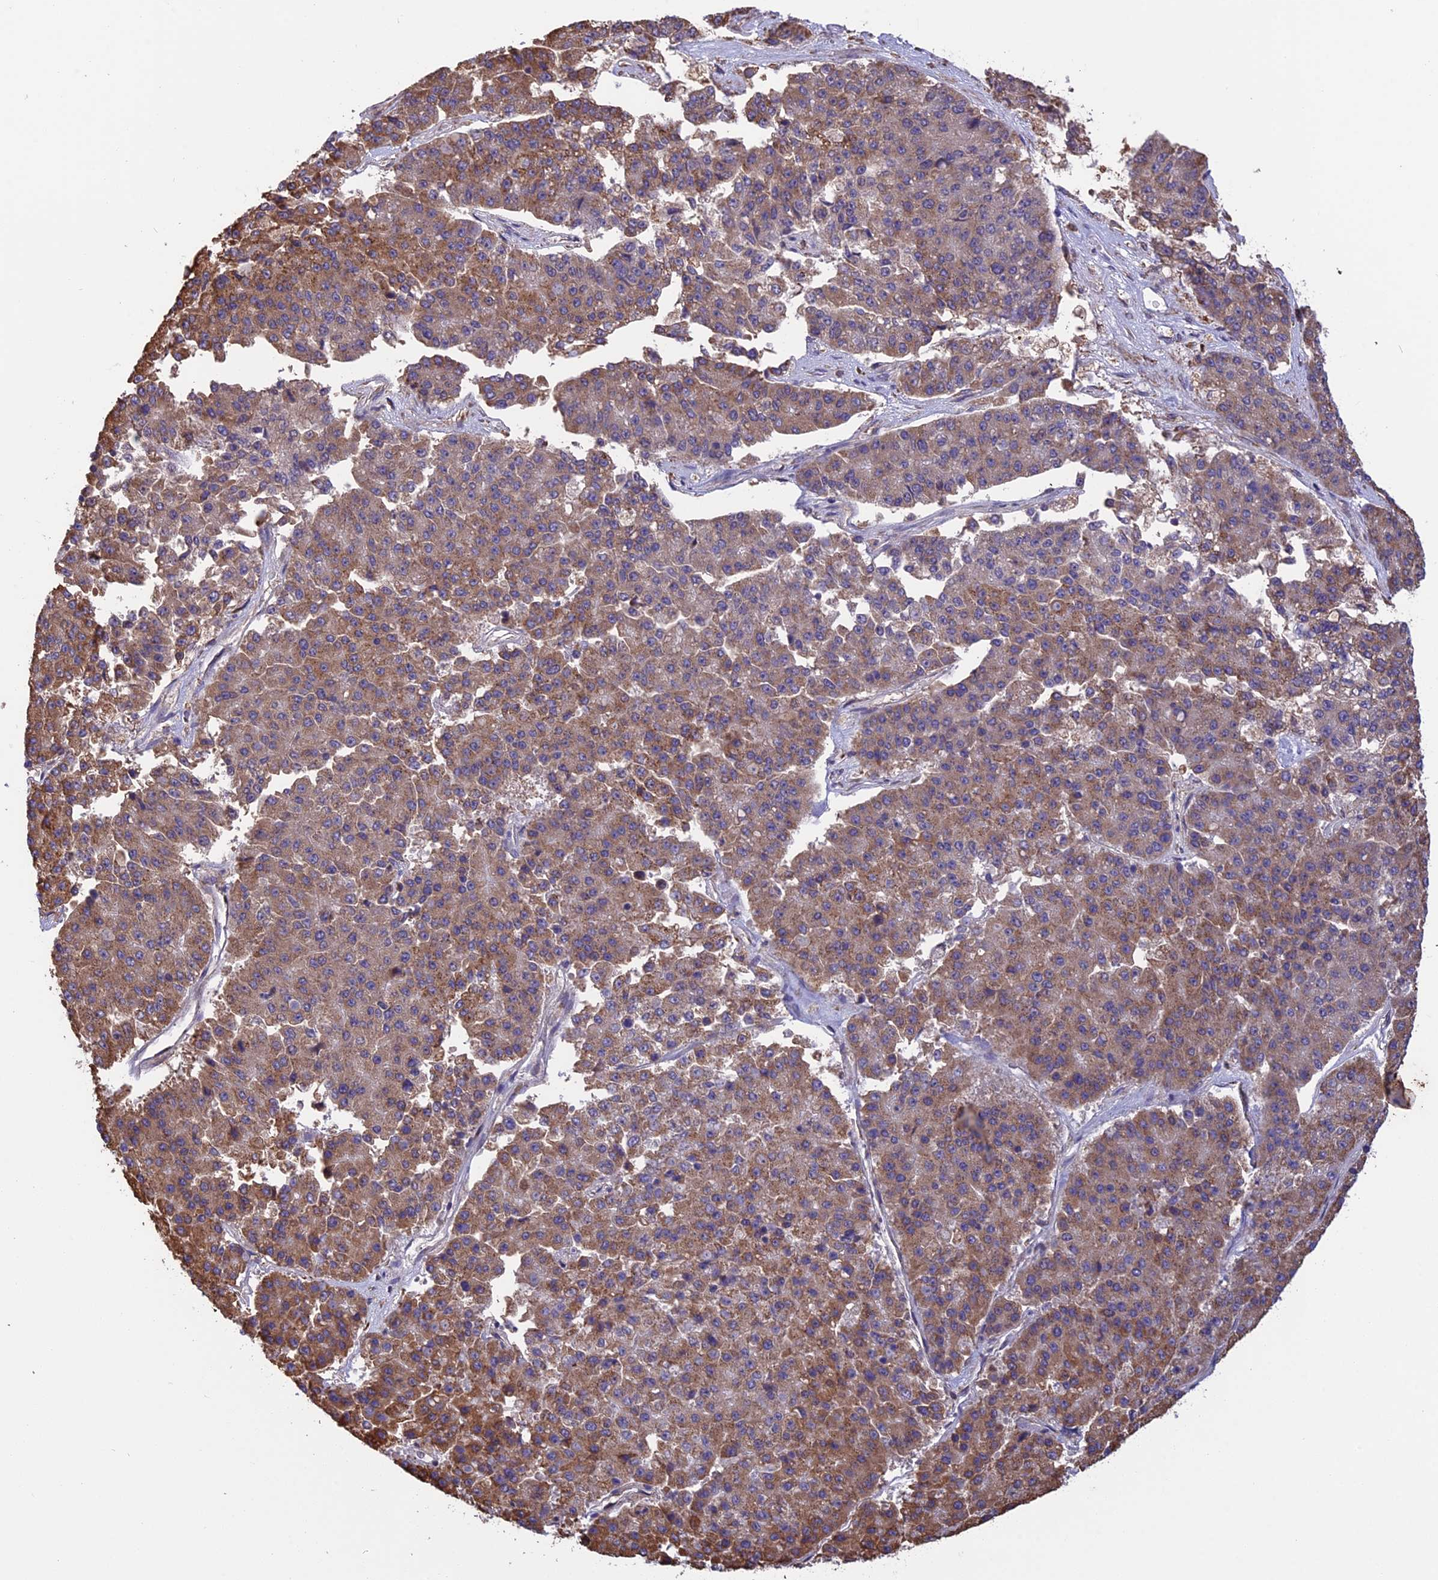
{"staining": {"intensity": "moderate", "quantity": ">75%", "location": "cytoplasmic/membranous"}, "tissue": "pancreatic cancer", "cell_type": "Tumor cells", "image_type": "cancer", "snomed": [{"axis": "morphology", "description": "Adenocarcinoma, NOS"}, {"axis": "topography", "description": "Pancreas"}], "caption": "IHC (DAB (3,3'-diaminobenzidine)) staining of human pancreatic cancer (adenocarcinoma) shows moderate cytoplasmic/membranous protein positivity in approximately >75% of tumor cells.", "gene": "DMRTA2", "patient": {"sex": "male", "age": 50}}